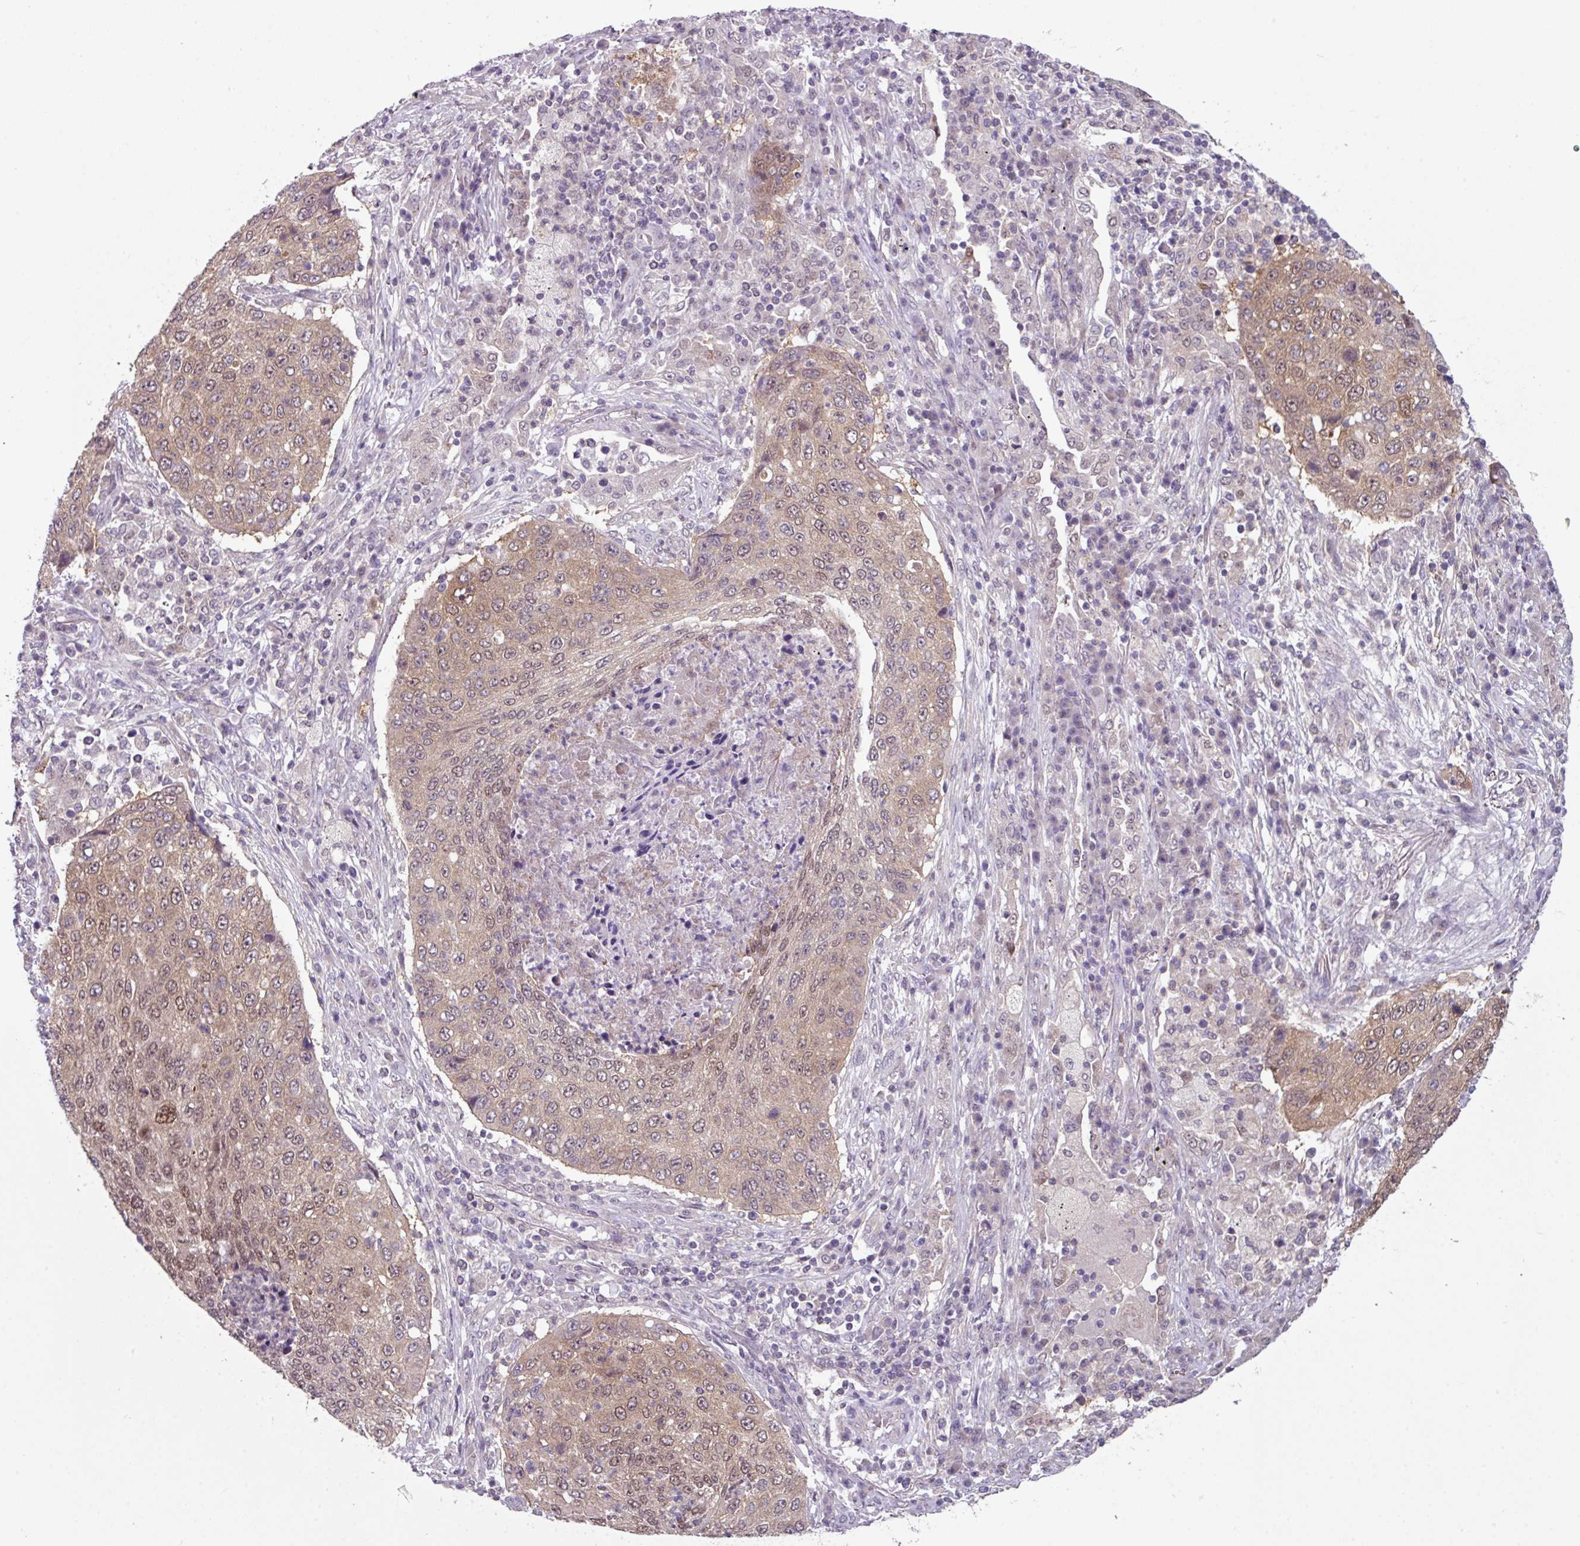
{"staining": {"intensity": "moderate", "quantity": ">75%", "location": "cytoplasmic/membranous,nuclear"}, "tissue": "lung cancer", "cell_type": "Tumor cells", "image_type": "cancer", "snomed": [{"axis": "morphology", "description": "Squamous cell carcinoma, NOS"}, {"axis": "topography", "description": "Lung"}], "caption": "Immunohistochemistry (IHC) staining of squamous cell carcinoma (lung), which reveals medium levels of moderate cytoplasmic/membranous and nuclear positivity in approximately >75% of tumor cells indicating moderate cytoplasmic/membranous and nuclear protein staining. The staining was performed using DAB (3,3'-diaminobenzidine) (brown) for protein detection and nuclei were counterstained in hematoxylin (blue).", "gene": "TTLL12", "patient": {"sex": "female", "age": 63}}